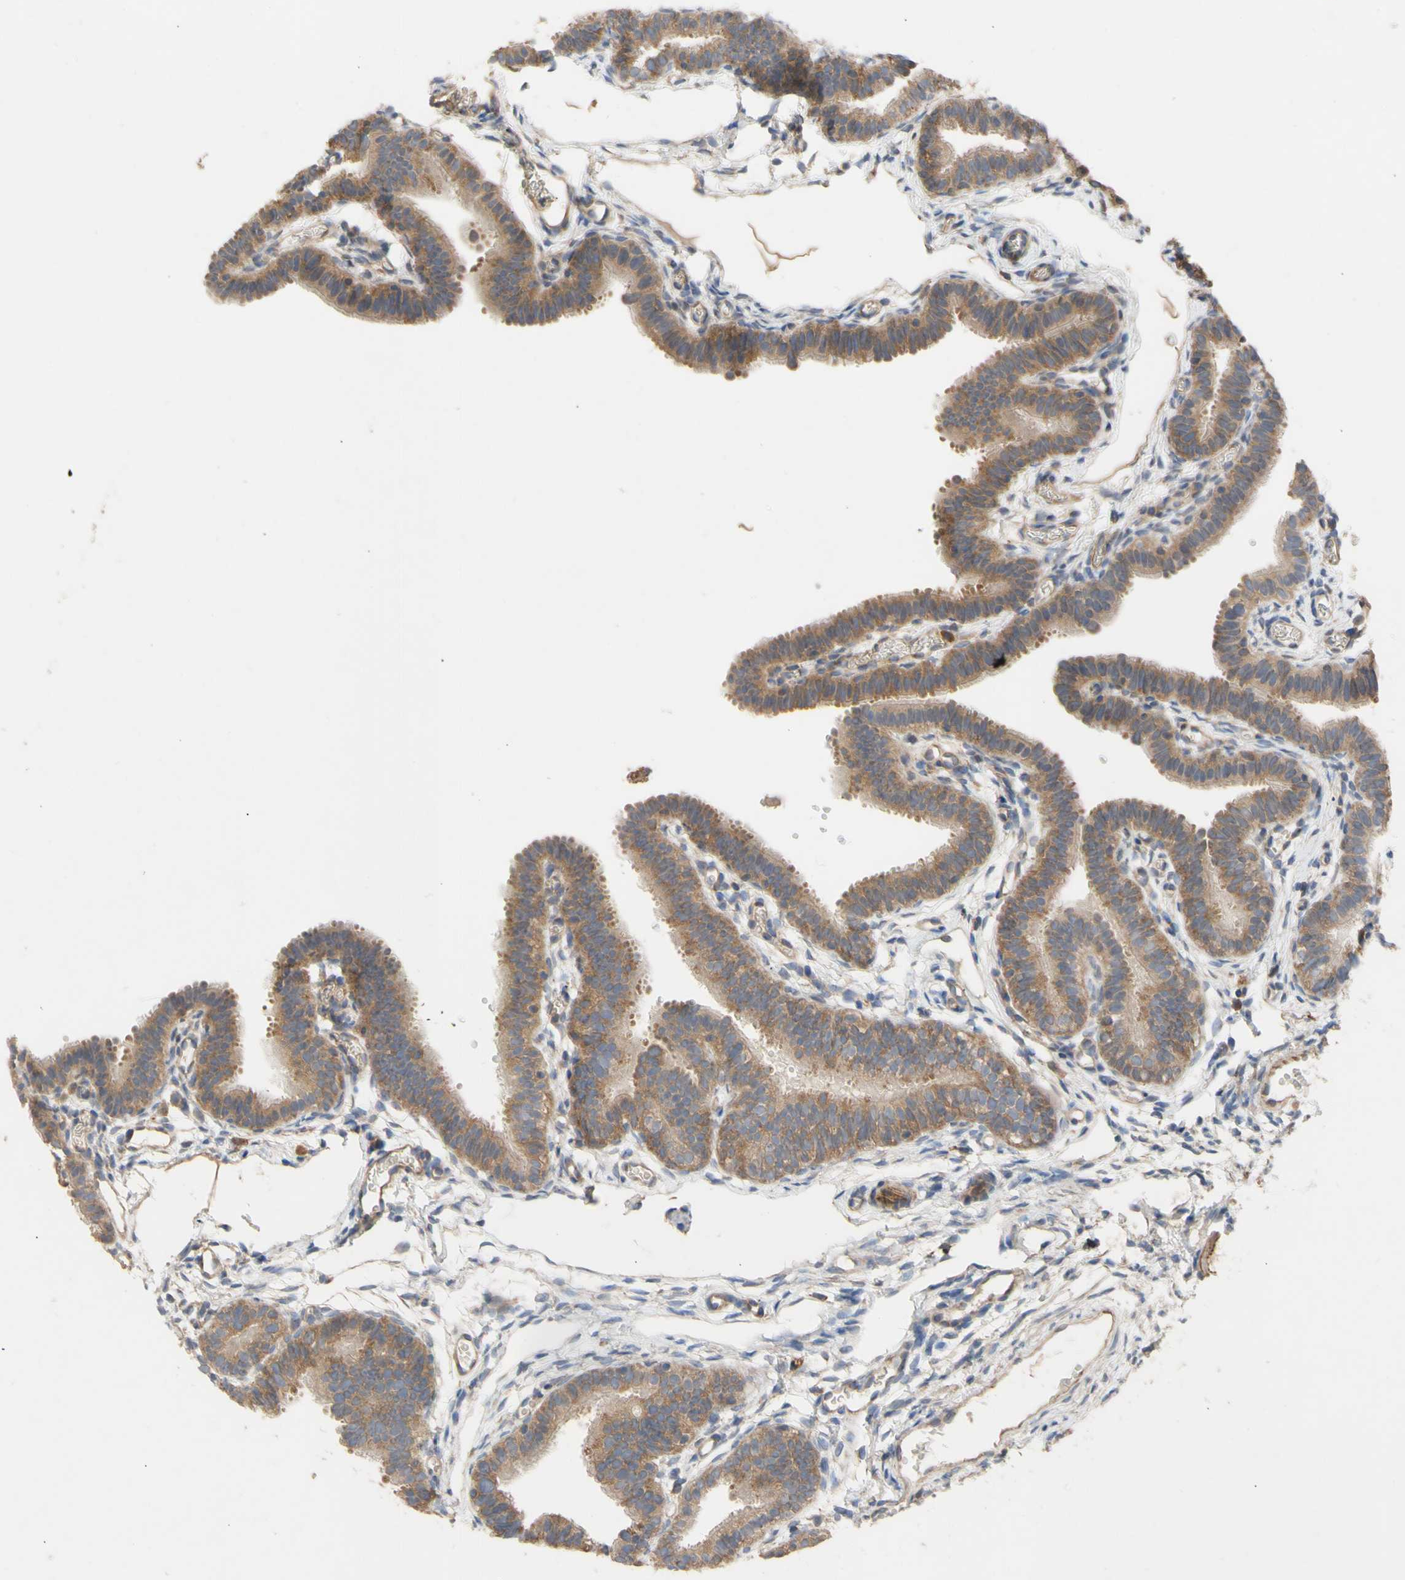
{"staining": {"intensity": "moderate", "quantity": ">75%", "location": "cytoplasmic/membranous"}, "tissue": "fallopian tube", "cell_type": "Glandular cells", "image_type": "normal", "snomed": [{"axis": "morphology", "description": "Normal tissue, NOS"}, {"axis": "topography", "description": "Fallopian tube"}, {"axis": "topography", "description": "Placenta"}], "caption": "Fallopian tube stained with DAB immunohistochemistry (IHC) shows medium levels of moderate cytoplasmic/membranous expression in about >75% of glandular cells.", "gene": "EIF2S3", "patient": {"sex": "female", "age": 34}}